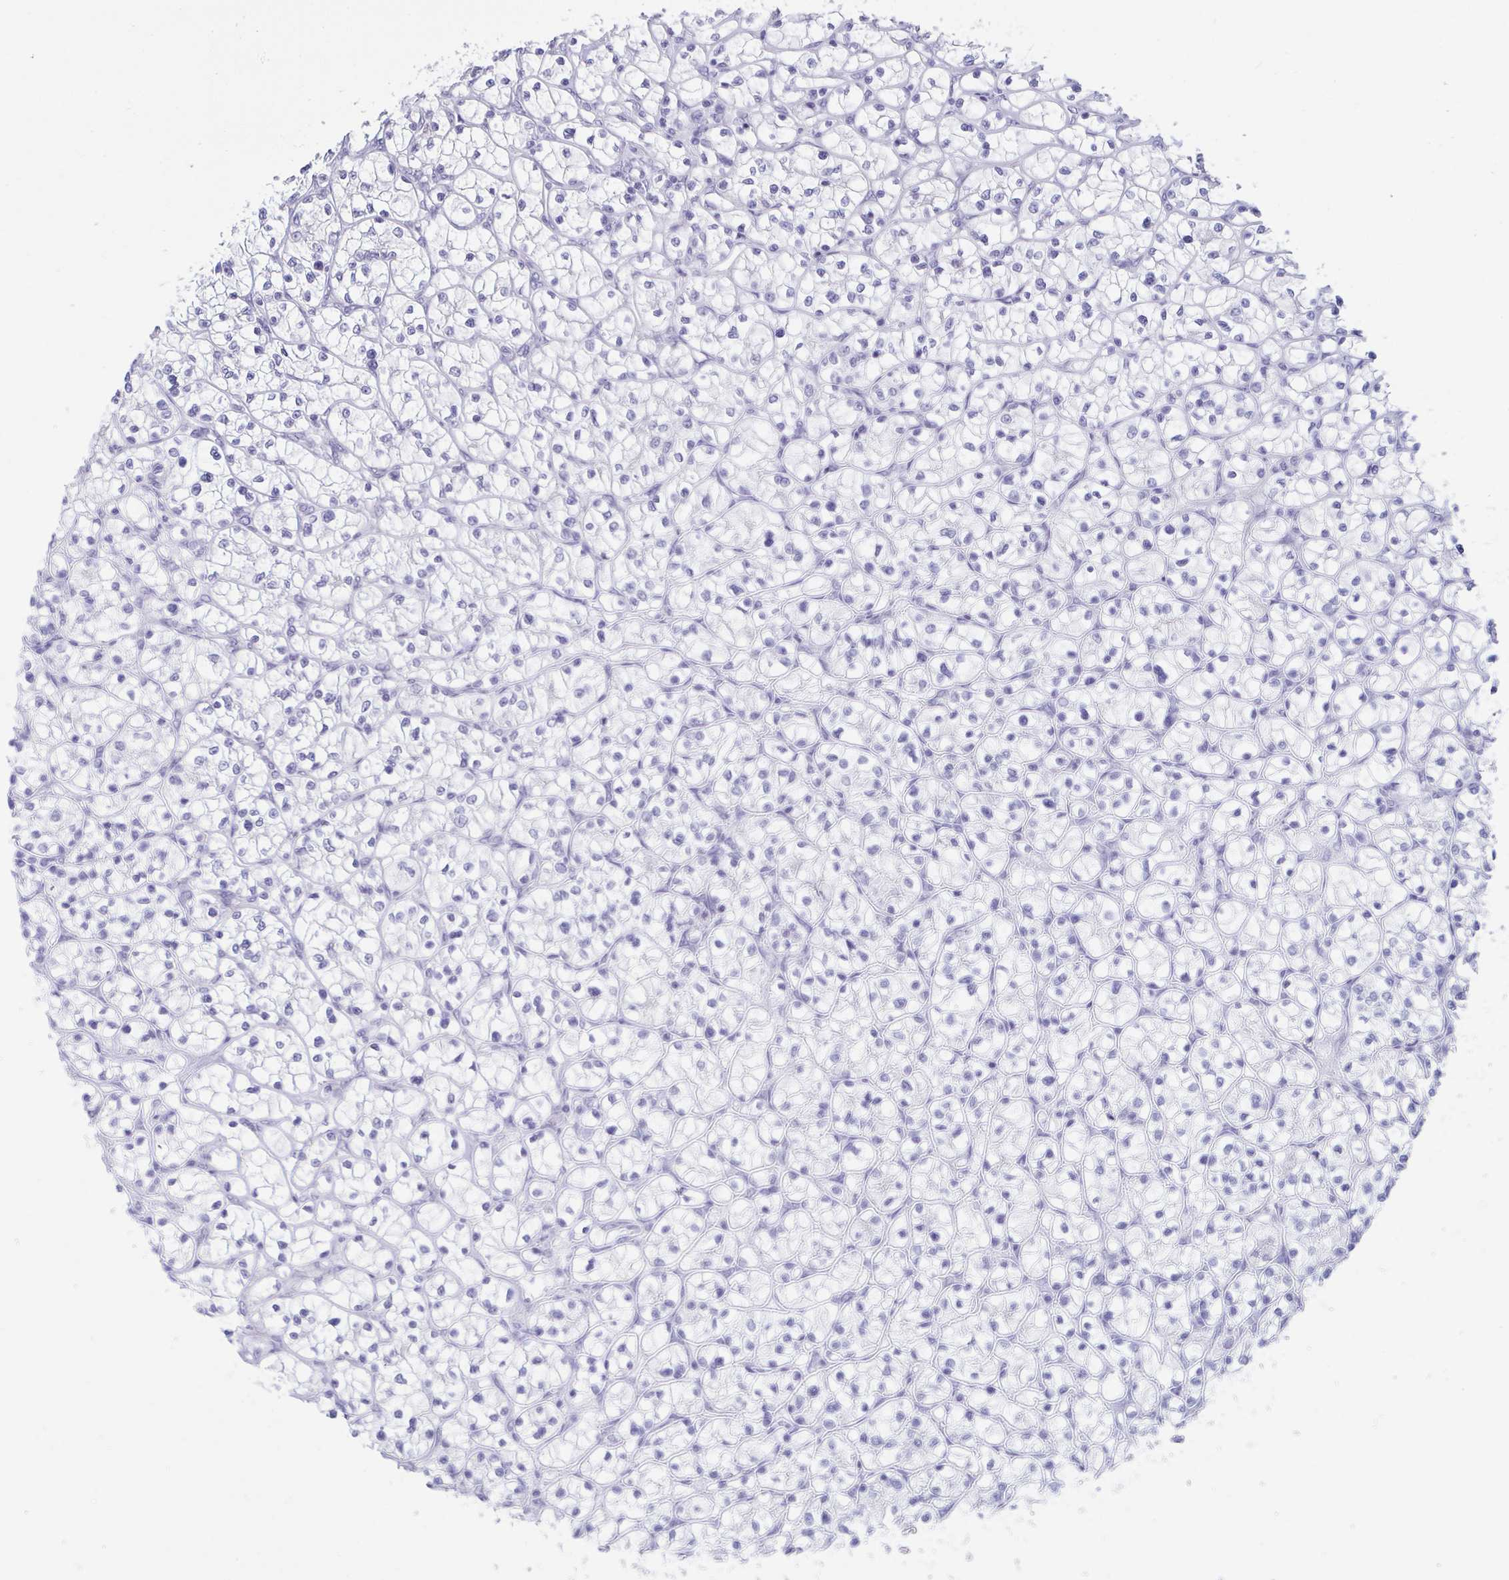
{"staining": {"intensity": "negative", "quantity": "none", "location": "none"}, "tissue": "renal cancer", "cell_type": "Tumor cells", "image_type": "cancer", "snomed": [{"axis": "morphology", "description": "Adenocarcinoma, NOS"}, {"axis": "topography", "description": "Kidney"}], "caption": "Immunohistochemistry of human renal cancer demonstrates no positivity in tumor cells. The staining was performed using DAB to visualize the protein expression in brown, while the nuclei were stained in blue with hematoxylin (Magnification: 20x).", "gene": "TEX19", "patient": {"sex": "female", "age": 64}}